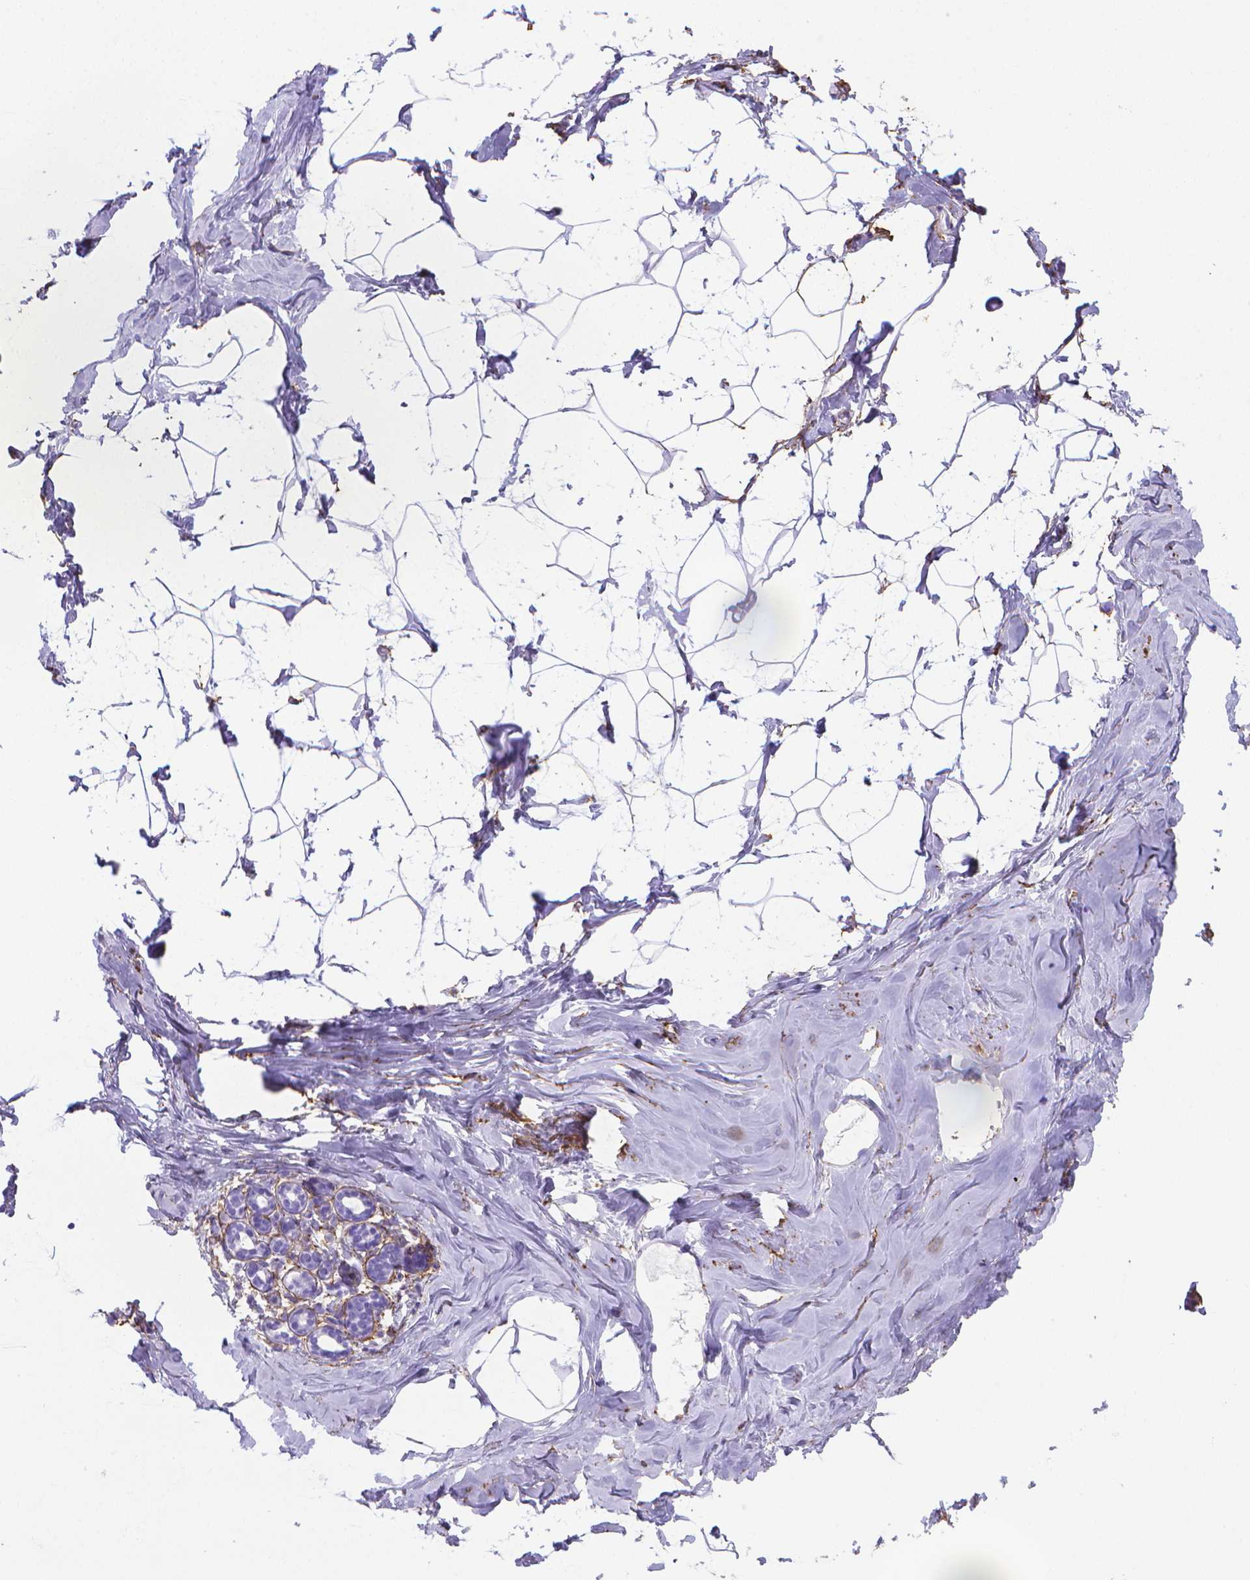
{"staining": {"intensity": "negative", "quantity": "none", "location": "none"}, "tissue": "breast", "cell_type": "Adipocytes", "image_type": "normal", "snomed": [{"axis": "morphology", "description": "Normal tissue, NOS"}, {"axis": "topography", "description": "Breast"}], "caption": "Immunohistochemical staining of unremarkable breast shows no significant positivity in adipocytes.", "gene": "MFAP2", "patient": {"sex": "female", "age": 32}}